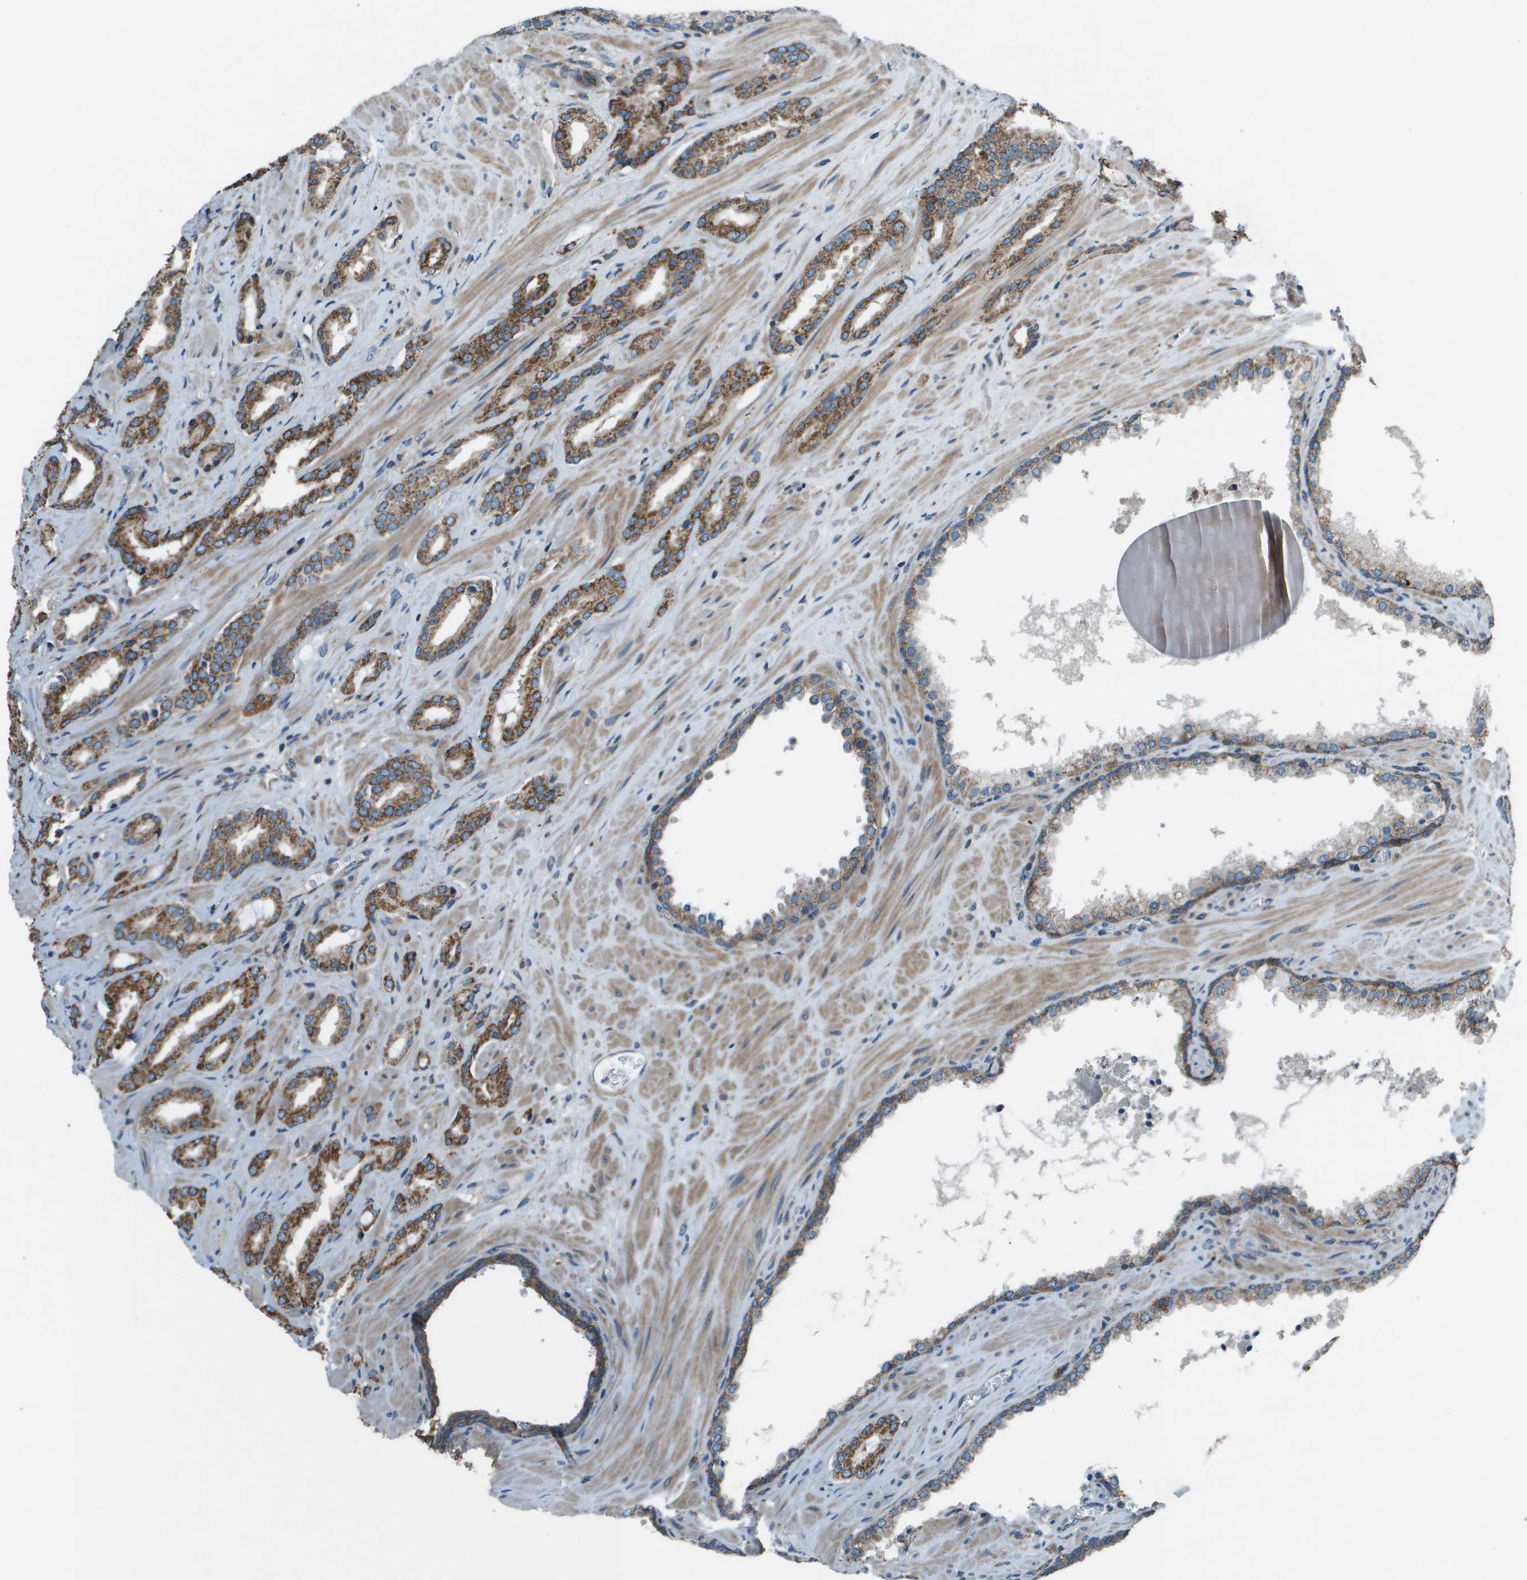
{"staining": {"intensity": "strong", "quantity": ">75%", "location": "cytoplasmic/membranous"}, "tissue": "prostate cancer", "cell_type": "Tumor cells", "image_type": "cancer", "snomed": [{"axis": "morphology", "description": "Adenocarcinoma, High grade"}, {"axis": "topography", "description": "Prostate"}], "caption": "Human prostate adenocarcinoma (high-grade) stained with a protein marker reveals strong staining in tumor cells.", "gene": "TMEM51", "patient": {"sex": "male", "age": 64}}